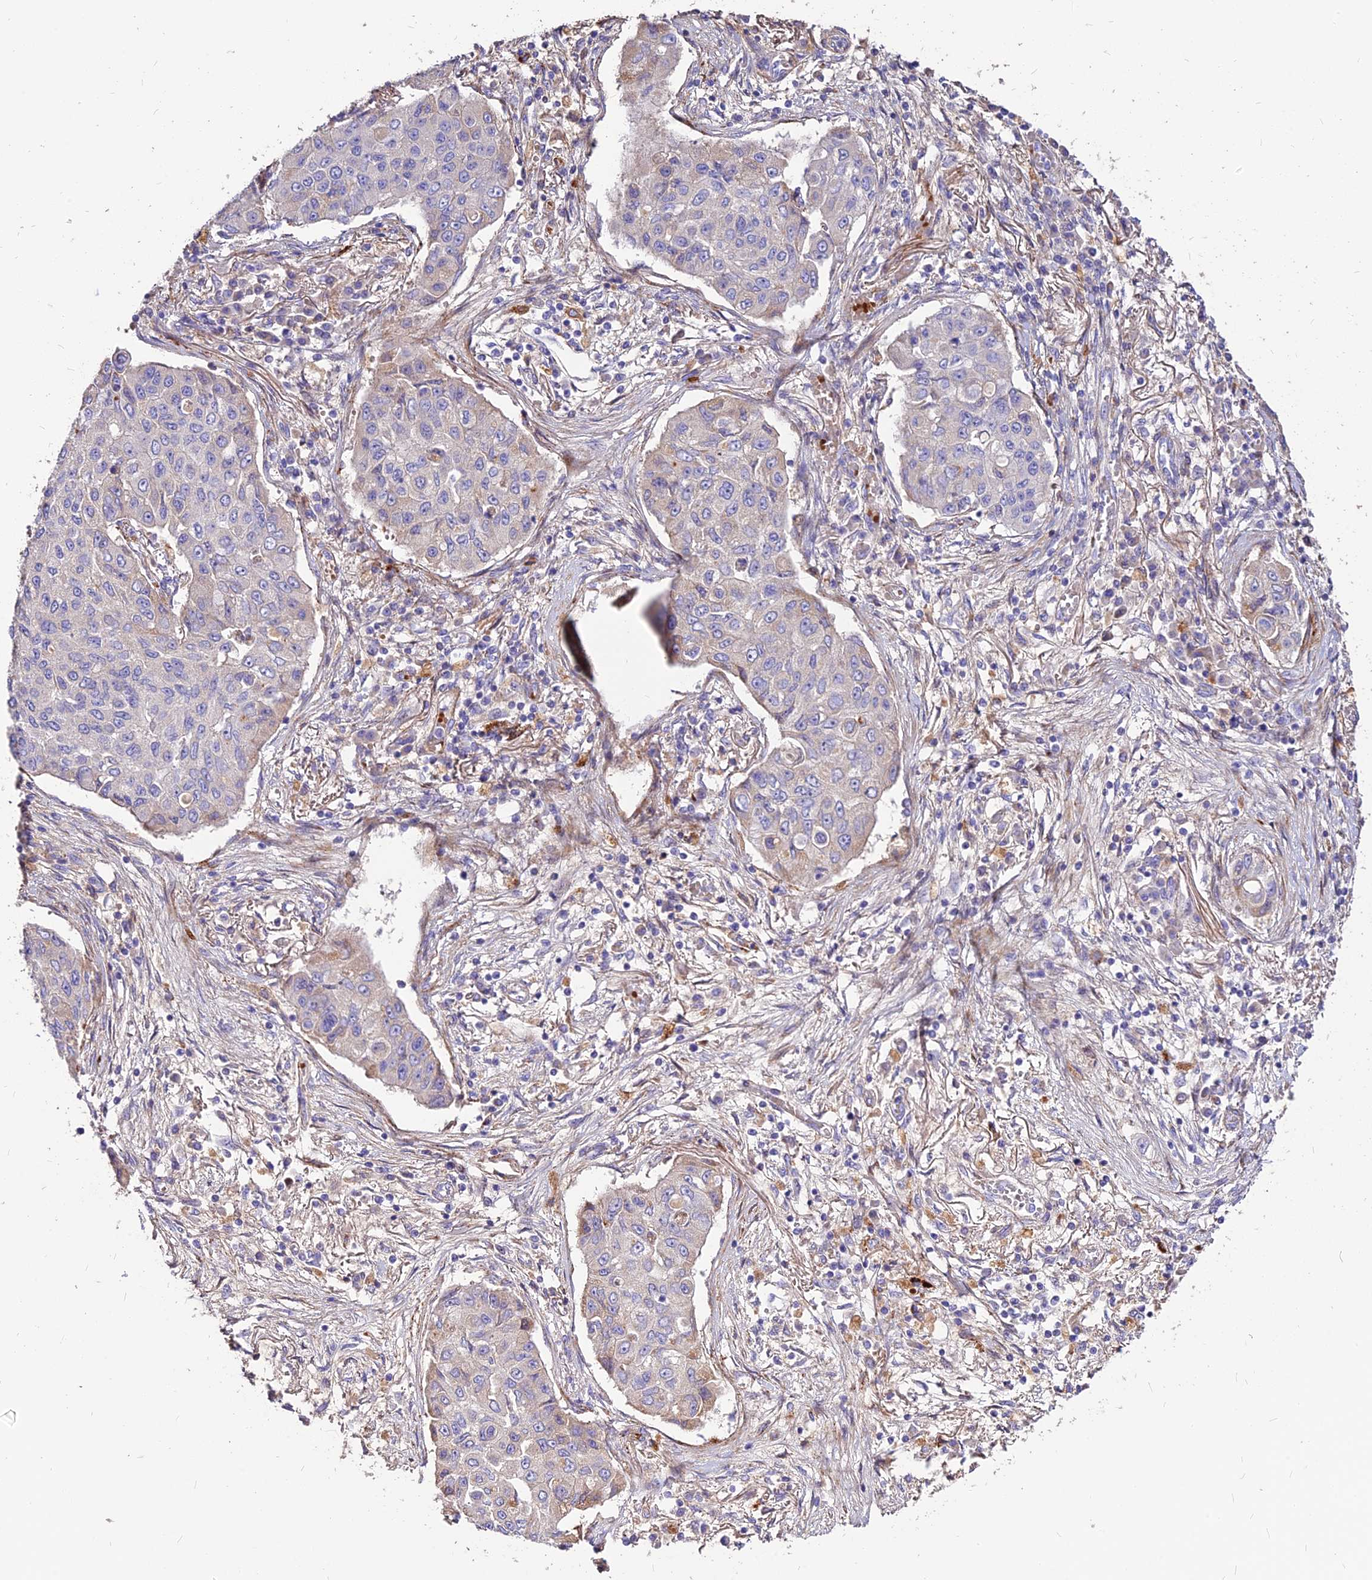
{"staining": {"intensity": "negative", "quantity": "none", "location": "none"}, "tissue": "lung cancer", "cell_type": "Tumor cells", "image_type": "cancer", "snomed": [{"axis": "morphology", "description": "Squamous cell carcinoma, NOS"}, {"axis": "topography", "description": "Lung"}], "caption": "Tumor cells are negative for protein expression in human lung cancer (squamous cell carcinoma).", "gene": "RIMOC1", "patient": {"sex": "male", "age": 74}}